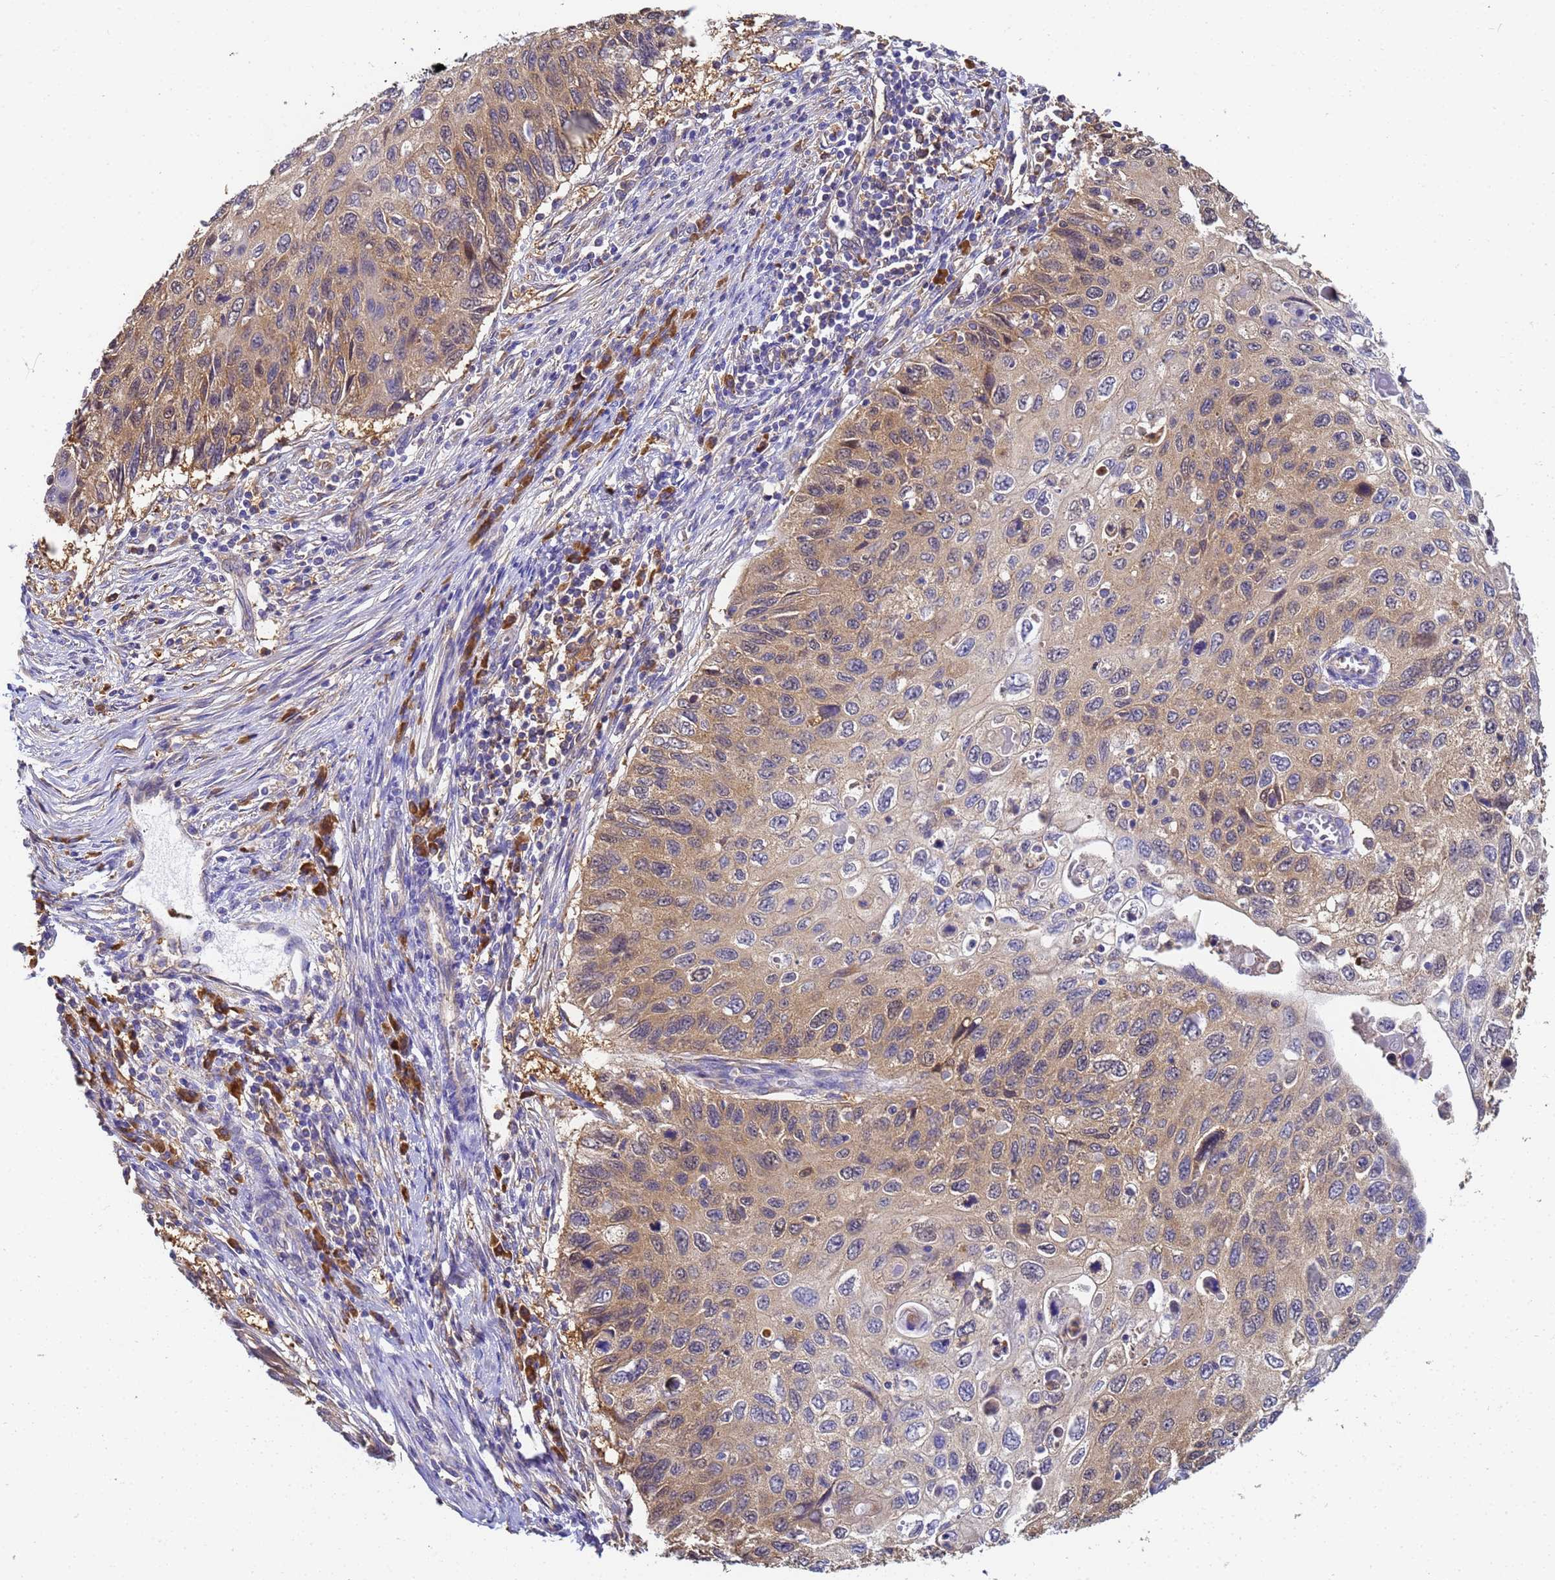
{"staining": {"intensity": "moderate", "quantity": "<25%", "location": "cytoplasmic/membranous,nuclear"}, "tissue": "cervical cancer", "cell_type": "Tumor cells", "image_type": "cancer", "snomed": [{"axis": "morphology", "description": "Squamous cell carcinoma, NOS"}, {"axis": "topography", "description": "Cervix"}], "caption": "The immunohistochemical stain shows moderate cytoplasmic/membranous and nuclear expression in tumor cells of squamous cell carcinoma (cervical) tissue.", "gene": "NME1-NME2", "patient": {"sex": "female", "age": 70}}